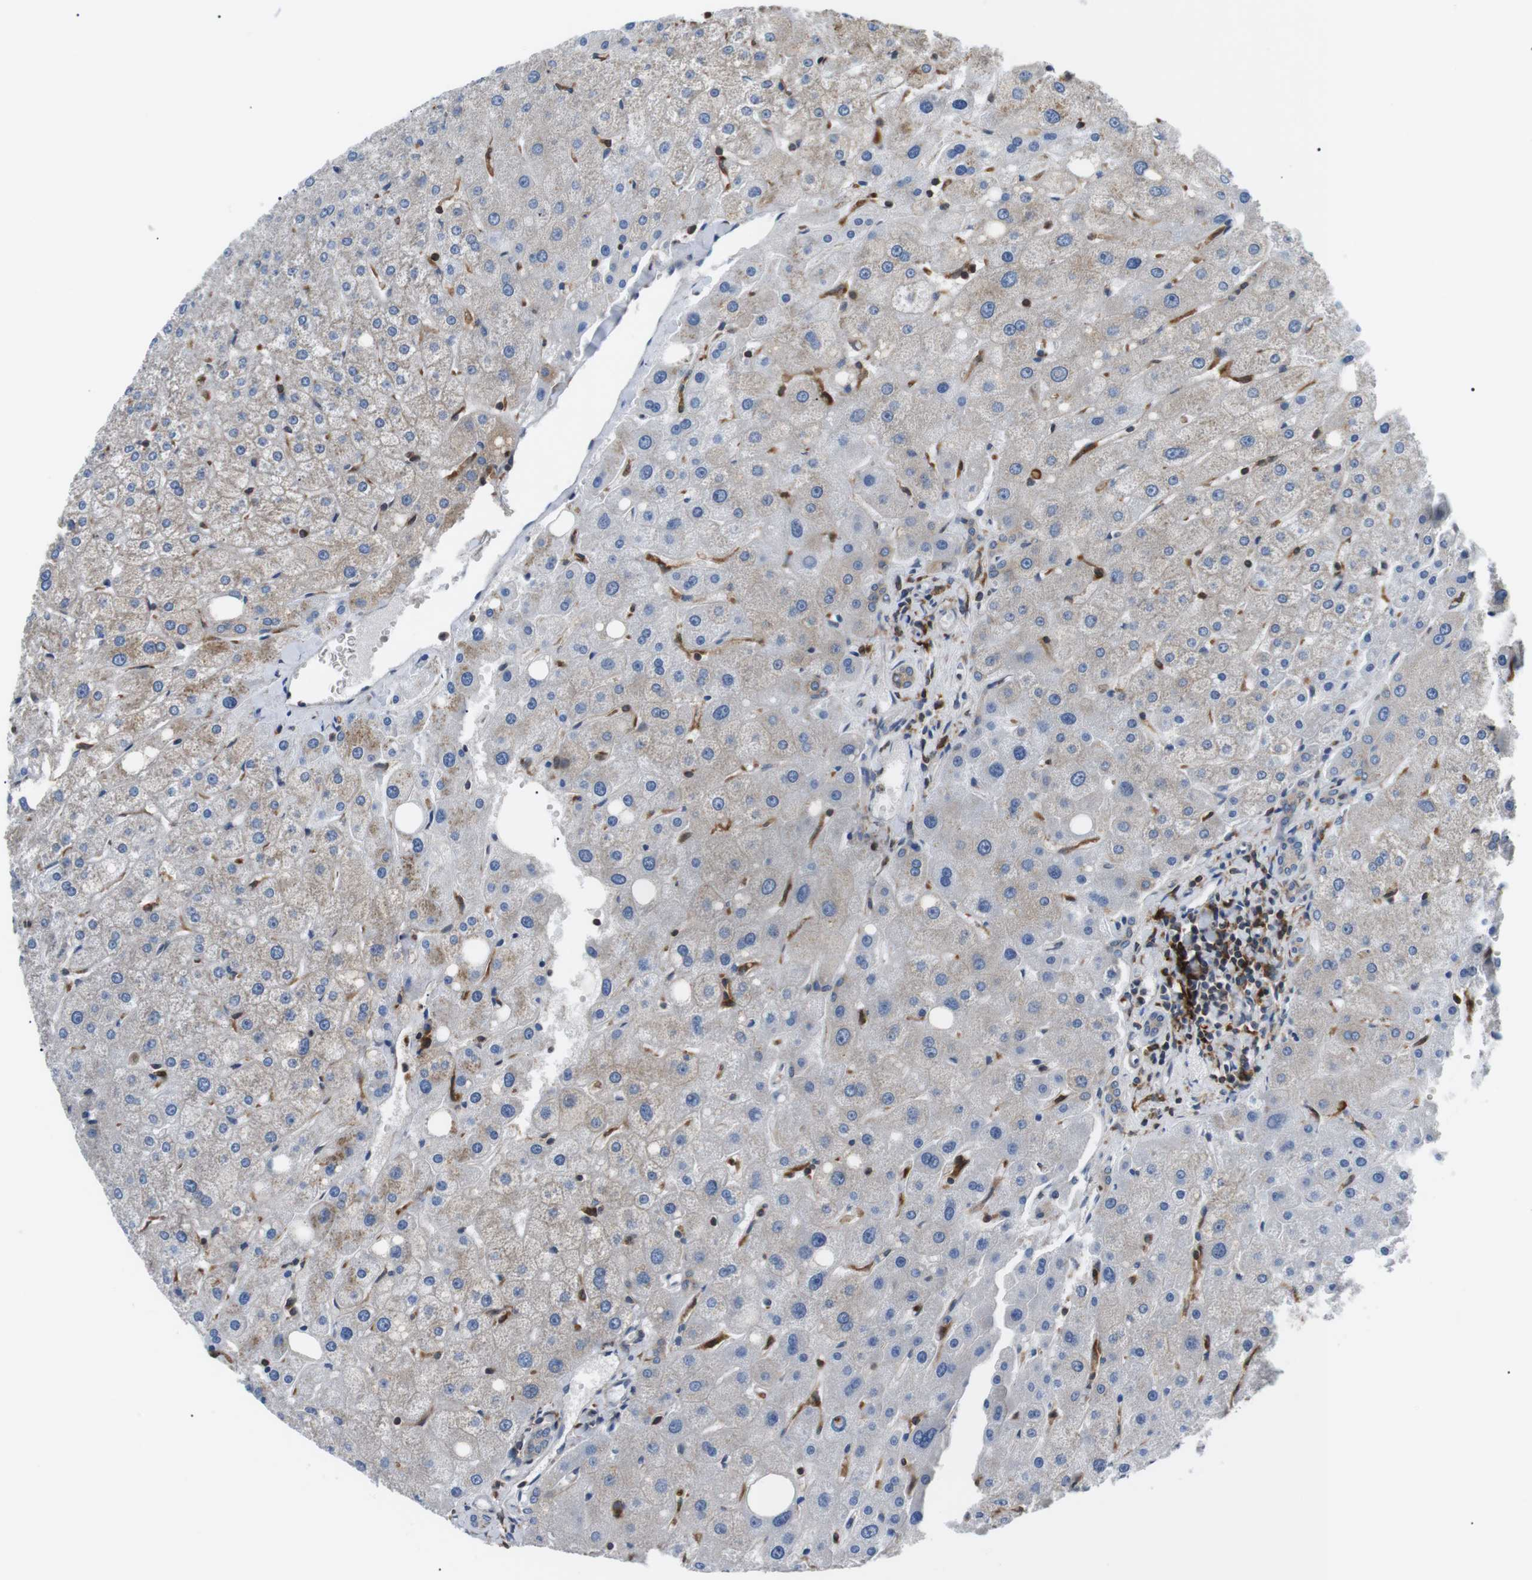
{"staining": {"intensity": "weak", "quantity": "25%-75%", "location": "cytoplasmic/membranous"}, "tissue": "liver", "cell_type": "Cholangiocytes", "image_type": "normal", "snomed": [{"axis": "morphology", "description": "Normal tissue, NOS"}, {"axis": "topography", "description": "Liver"}], "caption": "This is a histology image of immunohistochemistry (IHC) staining of benign liver, which shows weak expression in the cytoplasmic/membranous of cholangiocytes.", "gene": "RAB9A", "patient": {"sex": "male", "age": 73}}